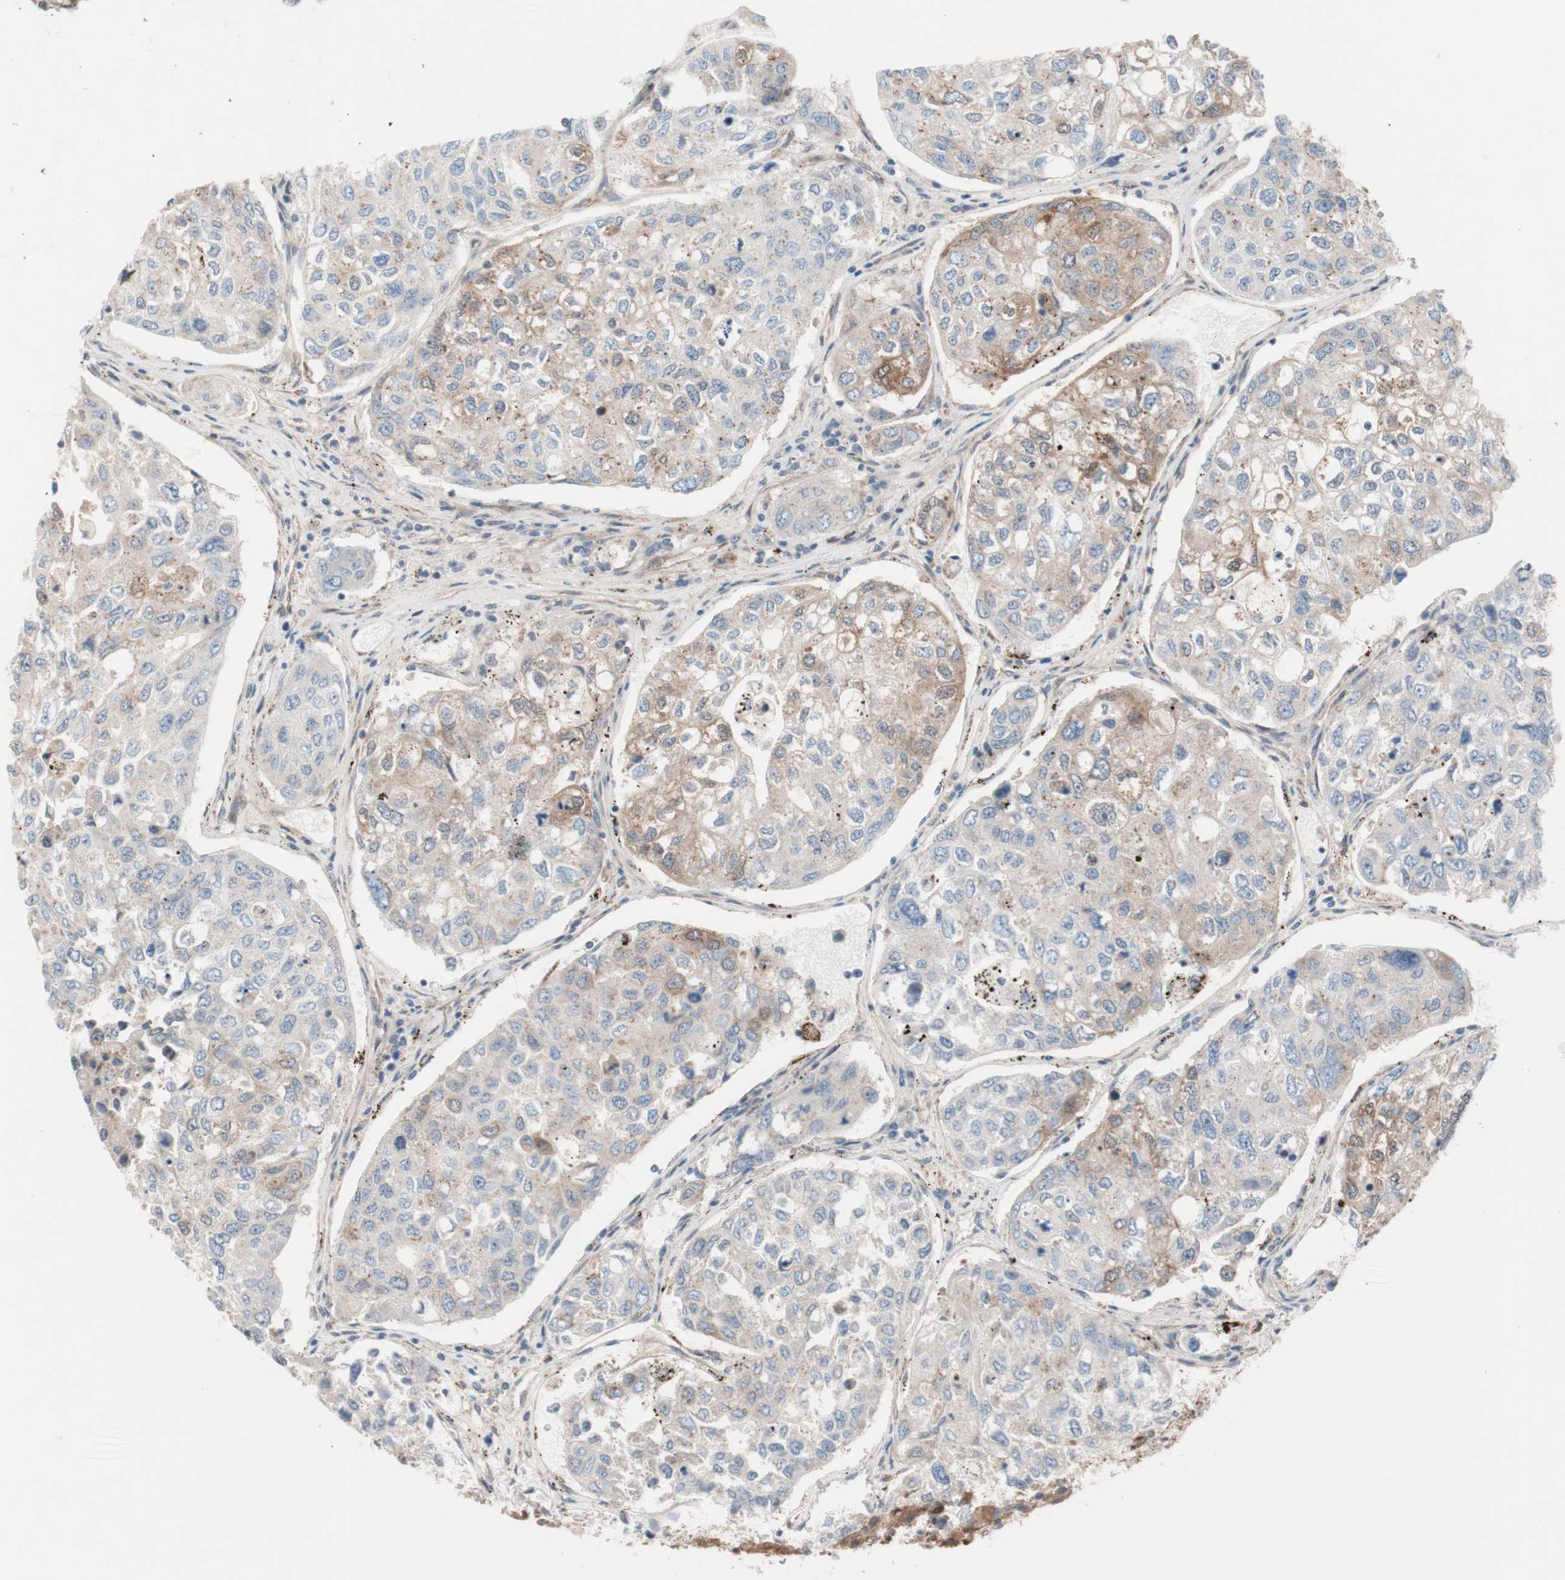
{"staining": {"intensity": "weak", "quantity": ">75%", "location": "cytoplasmic/membranous"}, "tissue": "urothelial cancer", "cell_type": "Tumor cells", "image_type": "cancer", "snomed": [{"axis": "morphology", "description": "Urothelial carcinoma, High grade"}, {"axis": "topography", "description": "Lymph node"}, {"axis": "topography", "description": "Urinary bladder"}], "caption": "Immunohistochemistry (DAB) staining of human high-grade urothelial carcinoma reveals weak cytoplasmic/membranous protein positivity in about >75% of tumor cells.", "gene": "CNN3", "patient": {"sex": "male", "age": 51}}